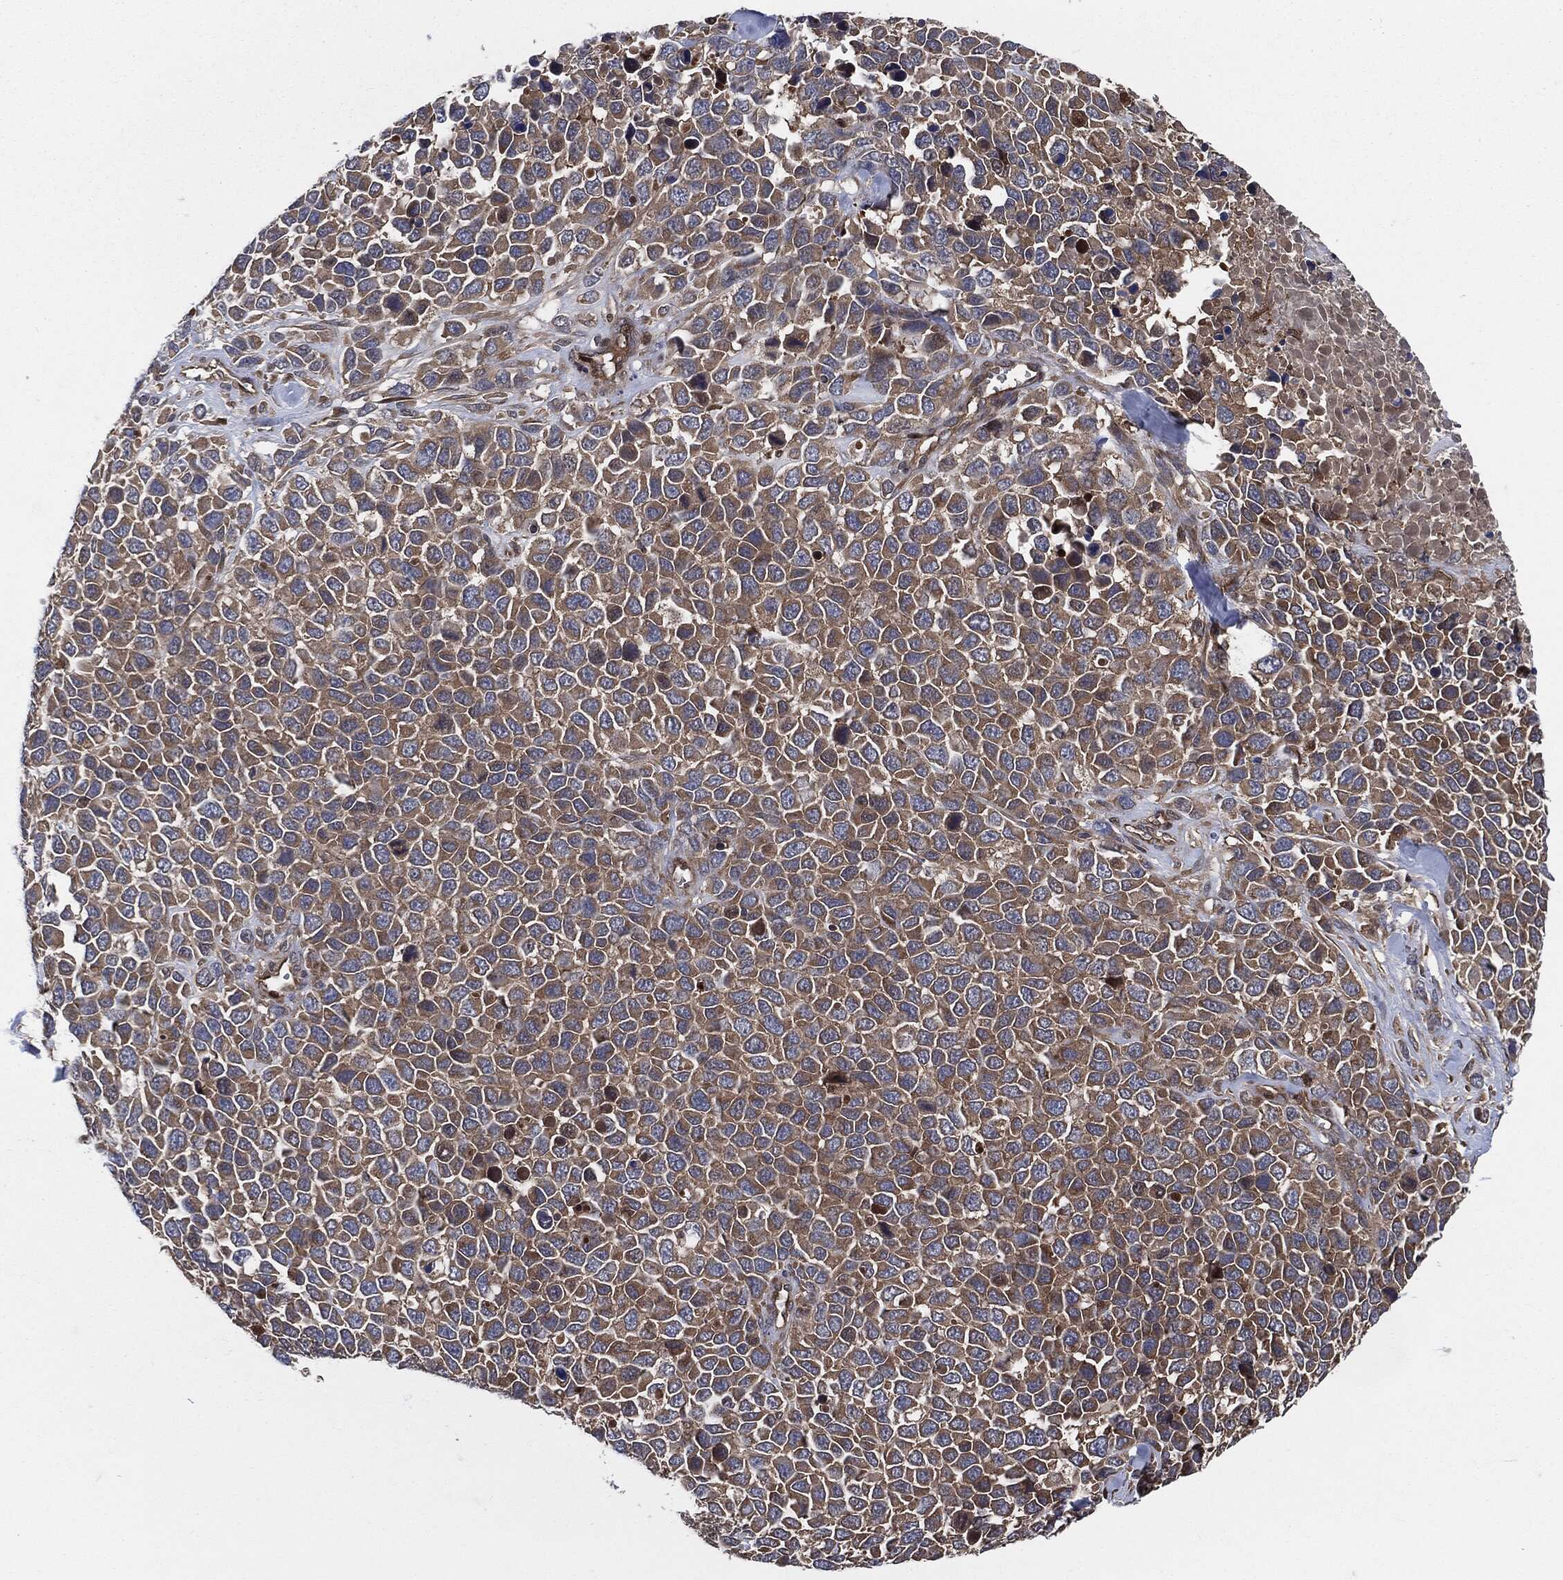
{"staining": {"intensity": "weak", "quantity": "25%-75%", "location": "cytoplasmic/membranous"}, "tissue": "melanoma", "cell_type": "Tumor cells", "image_type": "cancer", "snomed": [{"axis": "morphology", "description": "Malignant melanoma, Metastatic site"}, {"axis": "topography", "description": "Skin"}], "caption": "An image of human melanoma stained for a protein demonstrates weak cytoplasmic/membranous brown staining in tumor cells. The staining was performed using DAB (3,3'-diaminobenzidine), with brown indicating positive protein expression. Nuclei are stained blue with hematoxylin.", "gene": "XPNPEP1", "patient": {"sex": "male", "age": 84}}